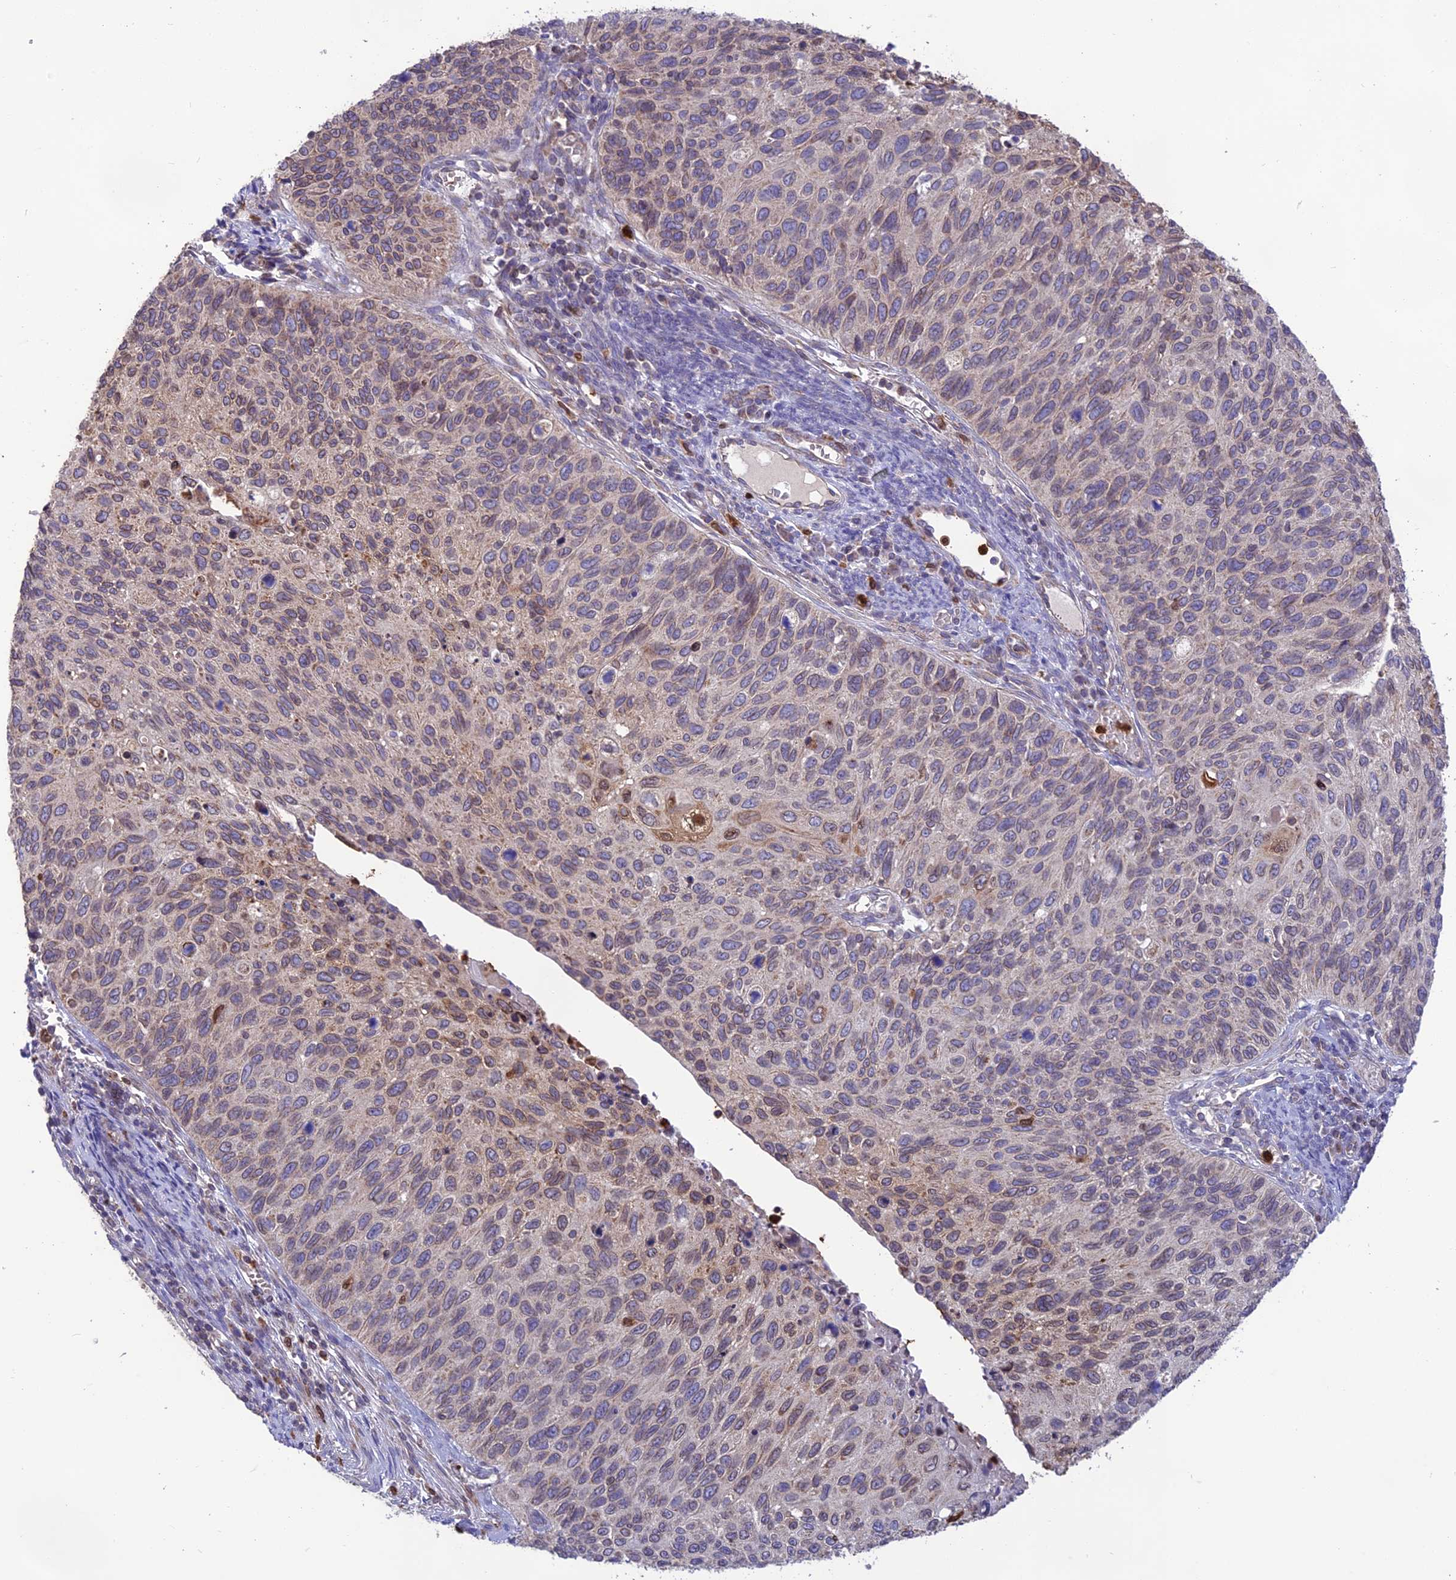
{"staining": {"intensity": "weak", "quantity": "25%-75%", "location": "cytoplasmic/membranous"}, "tissue": "cervical cancer", "cell_type": "Tumor cells", "image_type": "cancer", "snomed": [{"axis": "morphology", "description": "Squamous cell carcinoma, NOS"}, {"axis": "topography", "description": "Cervix"}], "caption": "Approximately 25%-75% of tumor cells in human cervical squamous cell carcinoma exhibit weak cytoplasmic/membranous protein positivity as visualized by brown immunohistochemical staining.", "gene": "PKHD1L1", "patient": {"sex": "female", "age": 70}}